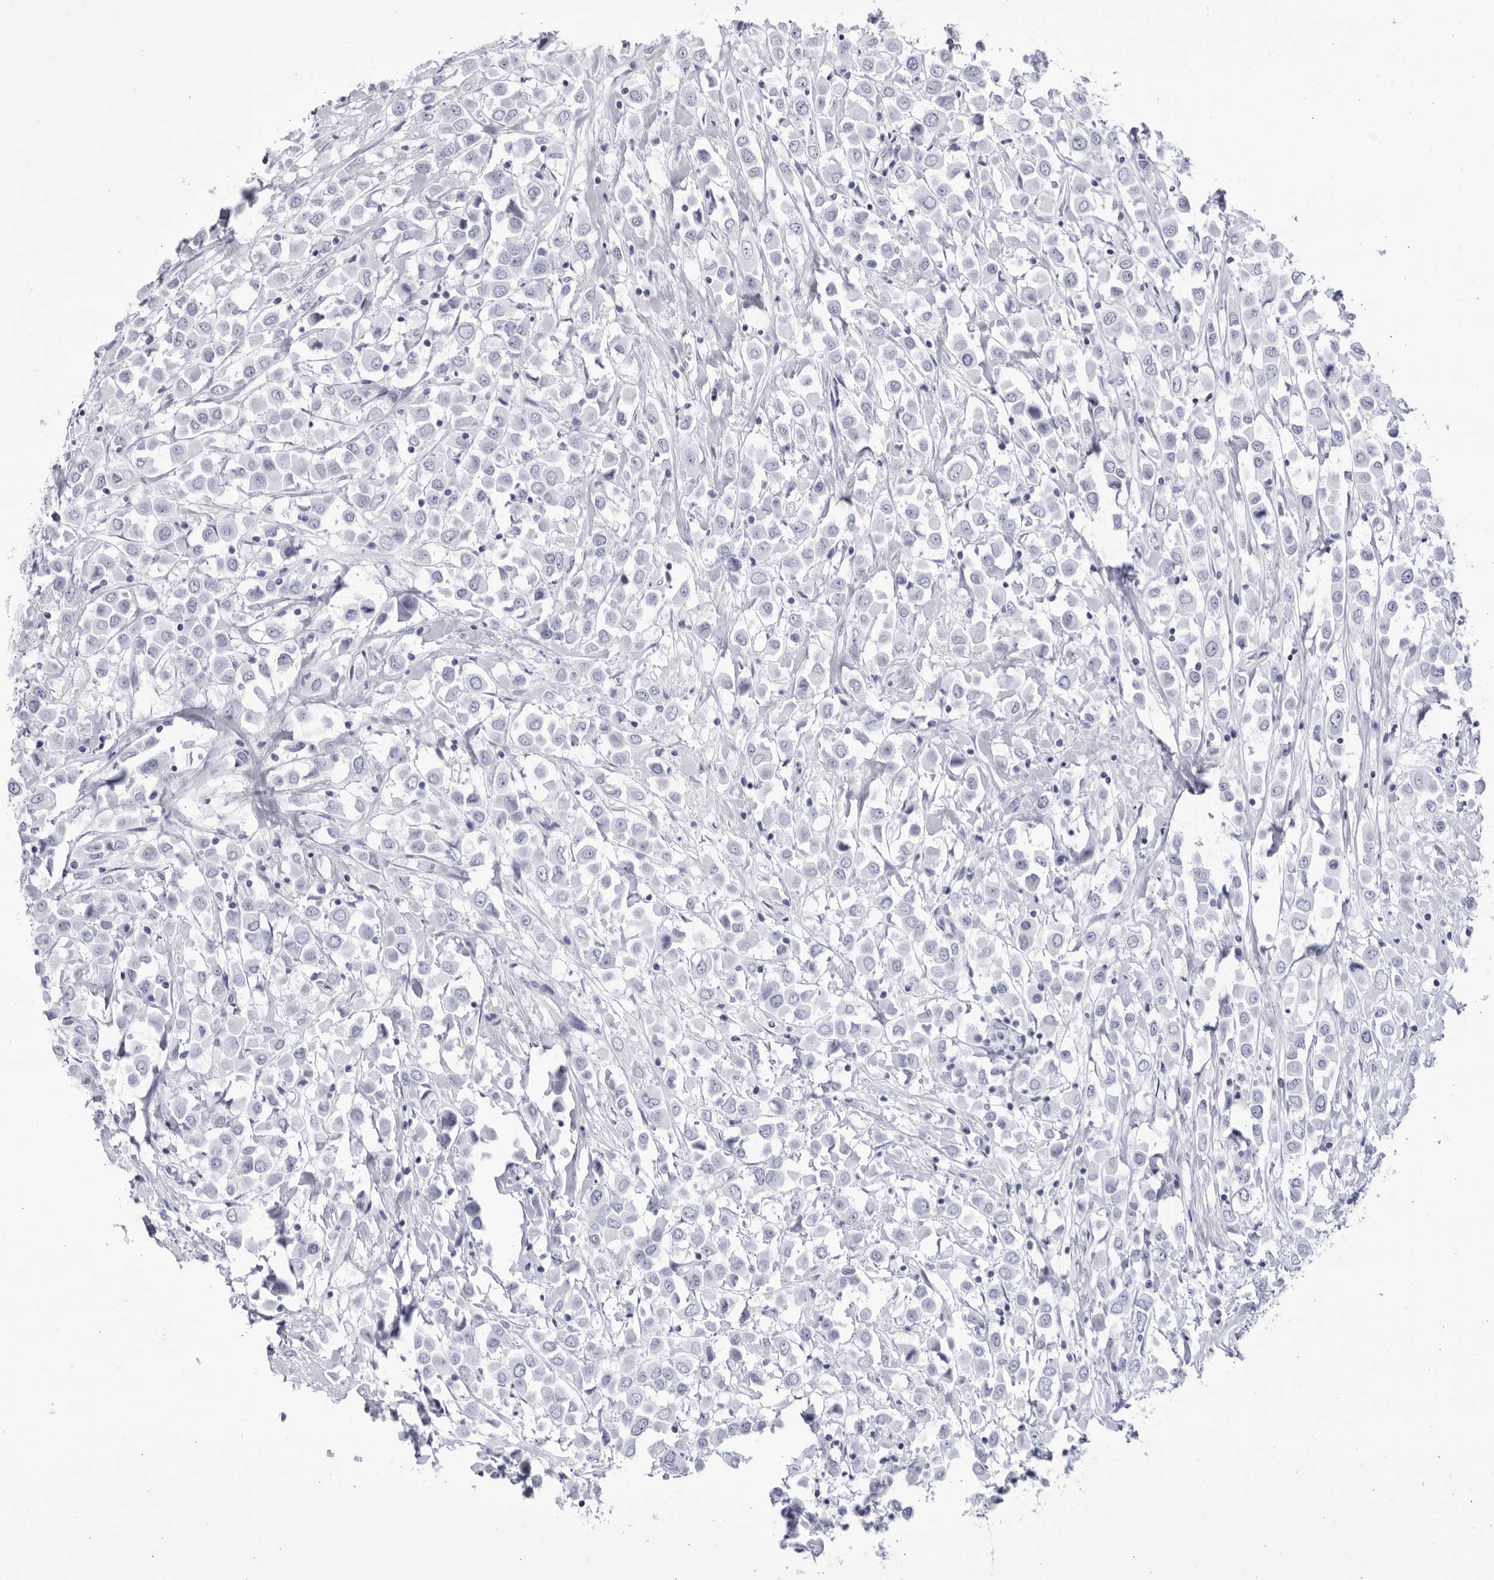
{"staining": {"intensity": "negative", "quantity": "none", "location": "none"}, "tissue": "breast cancer", "cell_type": "Tumor cells", "image_type": "cancer", "snomed": [{"axis": "morphology", "description": "Duct carcinoma"}, {"axis": "topography", "description": "Breast"}], "caption": "Immunohistochemistry photomicrograph of human breast invasive ductal carcinoma stained for a protein (brown), which shows no staining in tumor cells.", "gene": "CCDC181", "patient": {"sex": "female", "age": 61}}